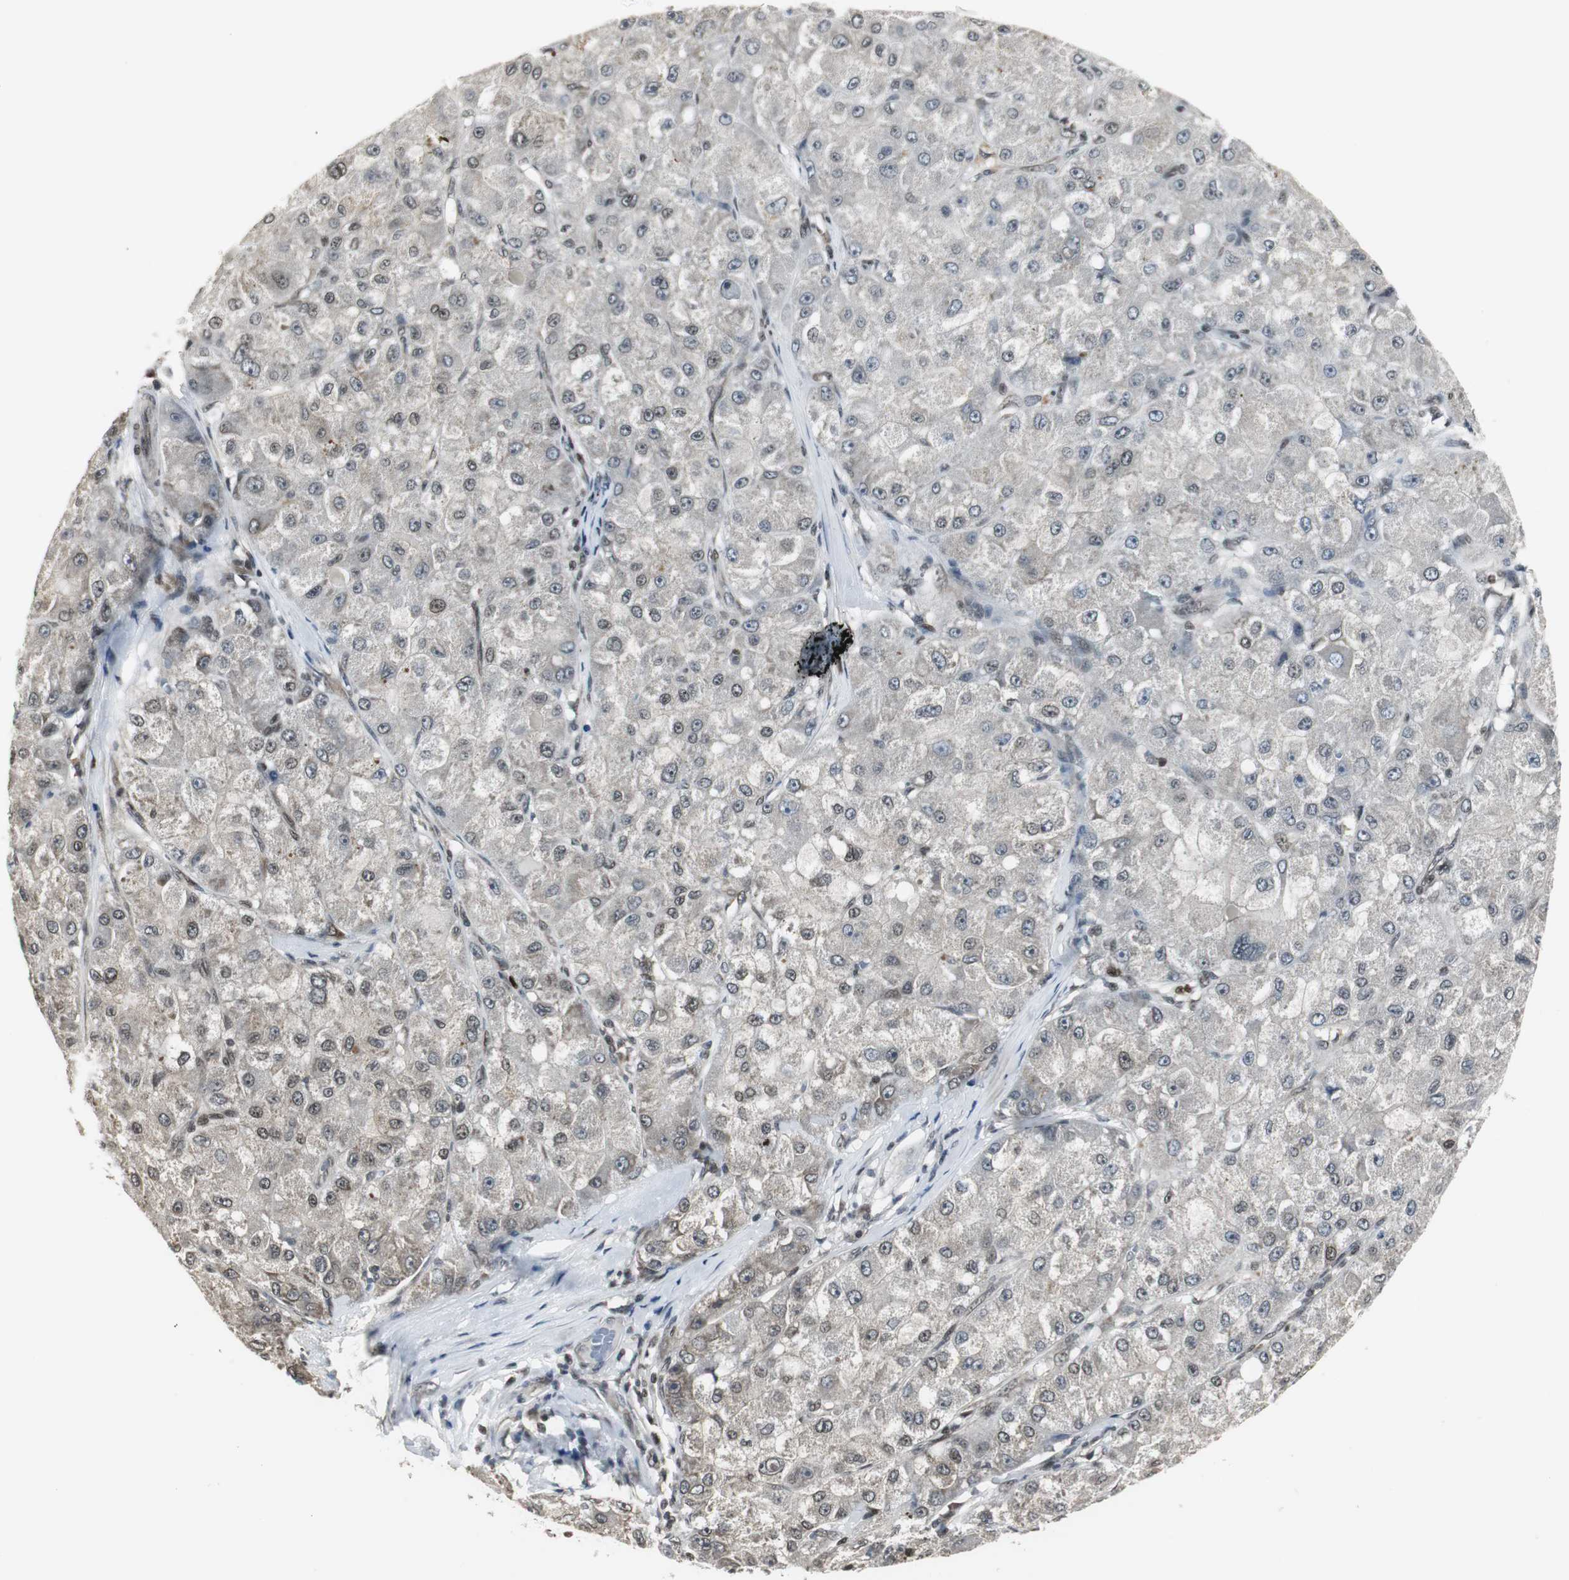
{"staining": {"intensity": "weak", "quantity": "<25%", "location": "nuclear"}, "tissue": "liver cancer", "cell_type": "Tumor cells", "image_type": "cancer", "snomed": [{"axis": "morphology", "description": "Carcinoma, Hepatocellular, NOS"}, {"axis": "topography", "description": "Liver"}], "caption": "This is an IHC histopathology image of human liver hepatocellular carcinoma. There is no expression in tumor cells.", "gene": "MPG", "patient": {"sex": "male", "age": 80}}